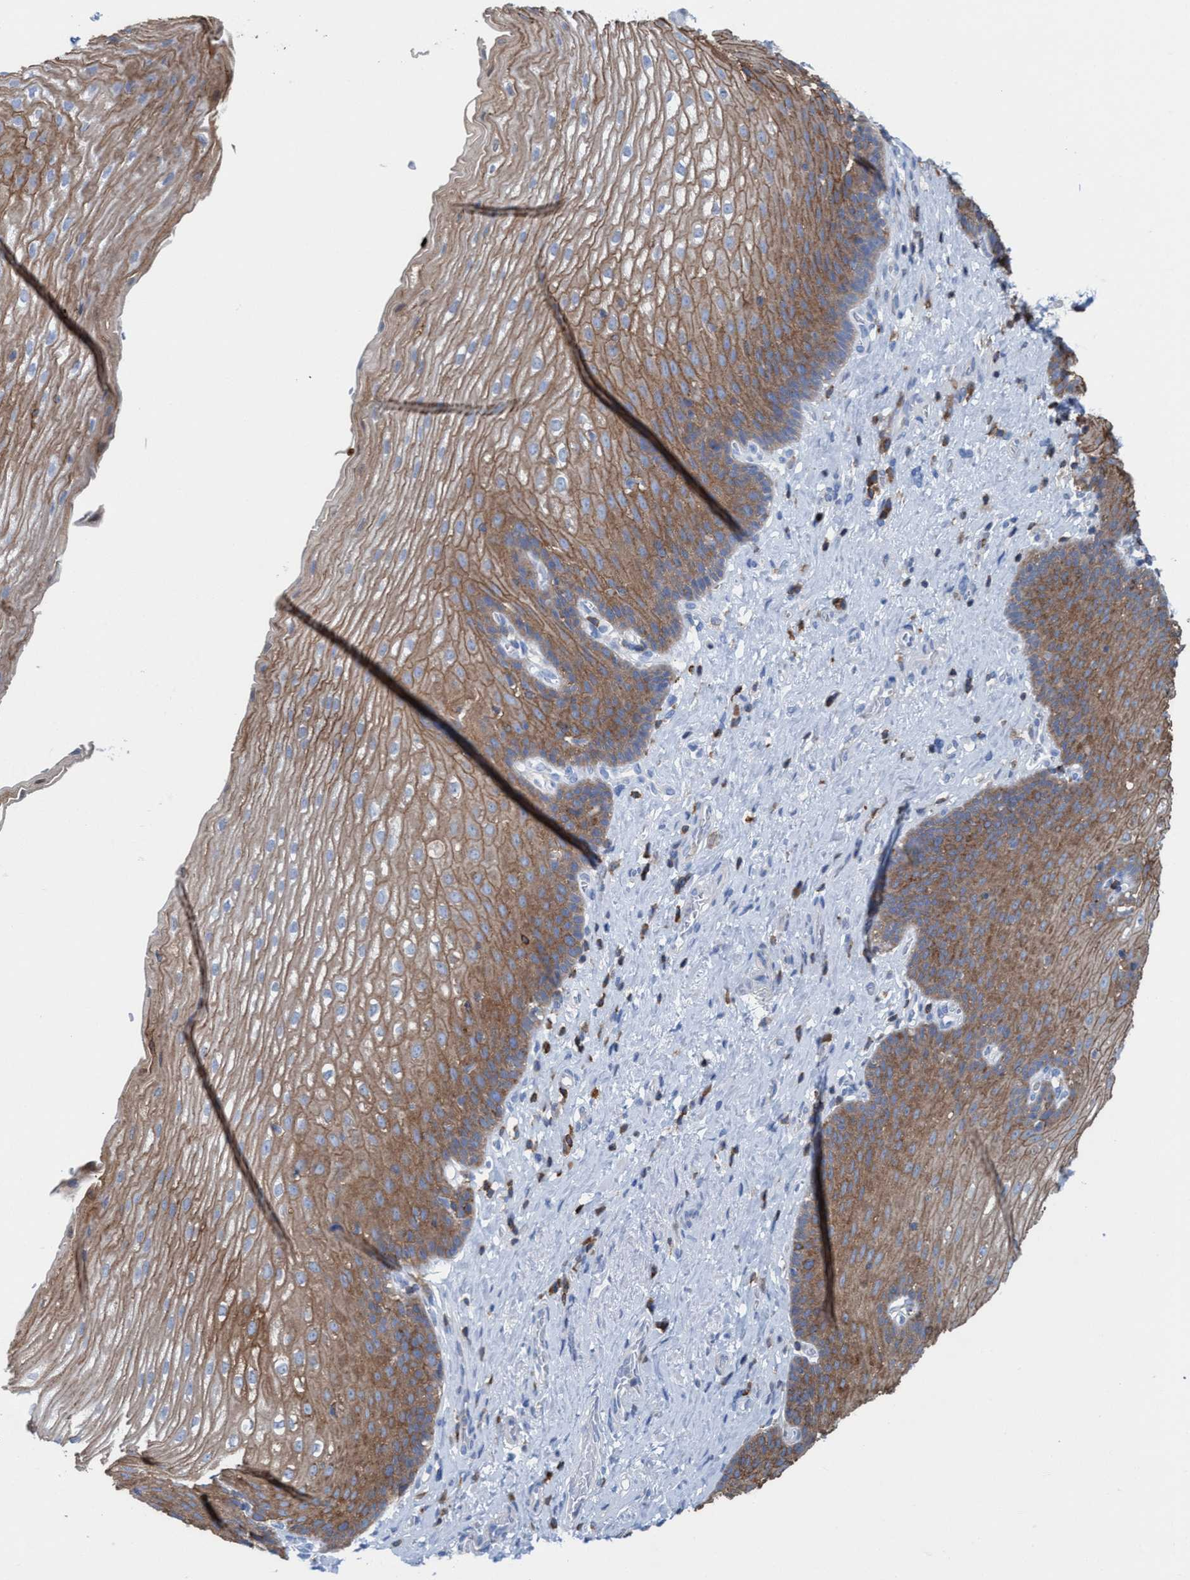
{"staining": {"intensity": "moderate", "quantity": ">75%", "location": "cytoplasmic/membranous"}, "tissue": "esophagus", "cell_type": "Squamous epithelial cells", "image_type": "normal", "snomed": [{"axis": "morphology", "description": "Normal tissue, NOS"}, {"axis": "topography", "description": "Esophagus"}], "caption": "Immunohistochemistry of benign esophagus reveals medium levels of moderate cytoplasmic/membranous positivity in approximately >75% of squamous epithelial cells.", "gene": "EZR", "patient": {"sex": "male", "age": 48}}